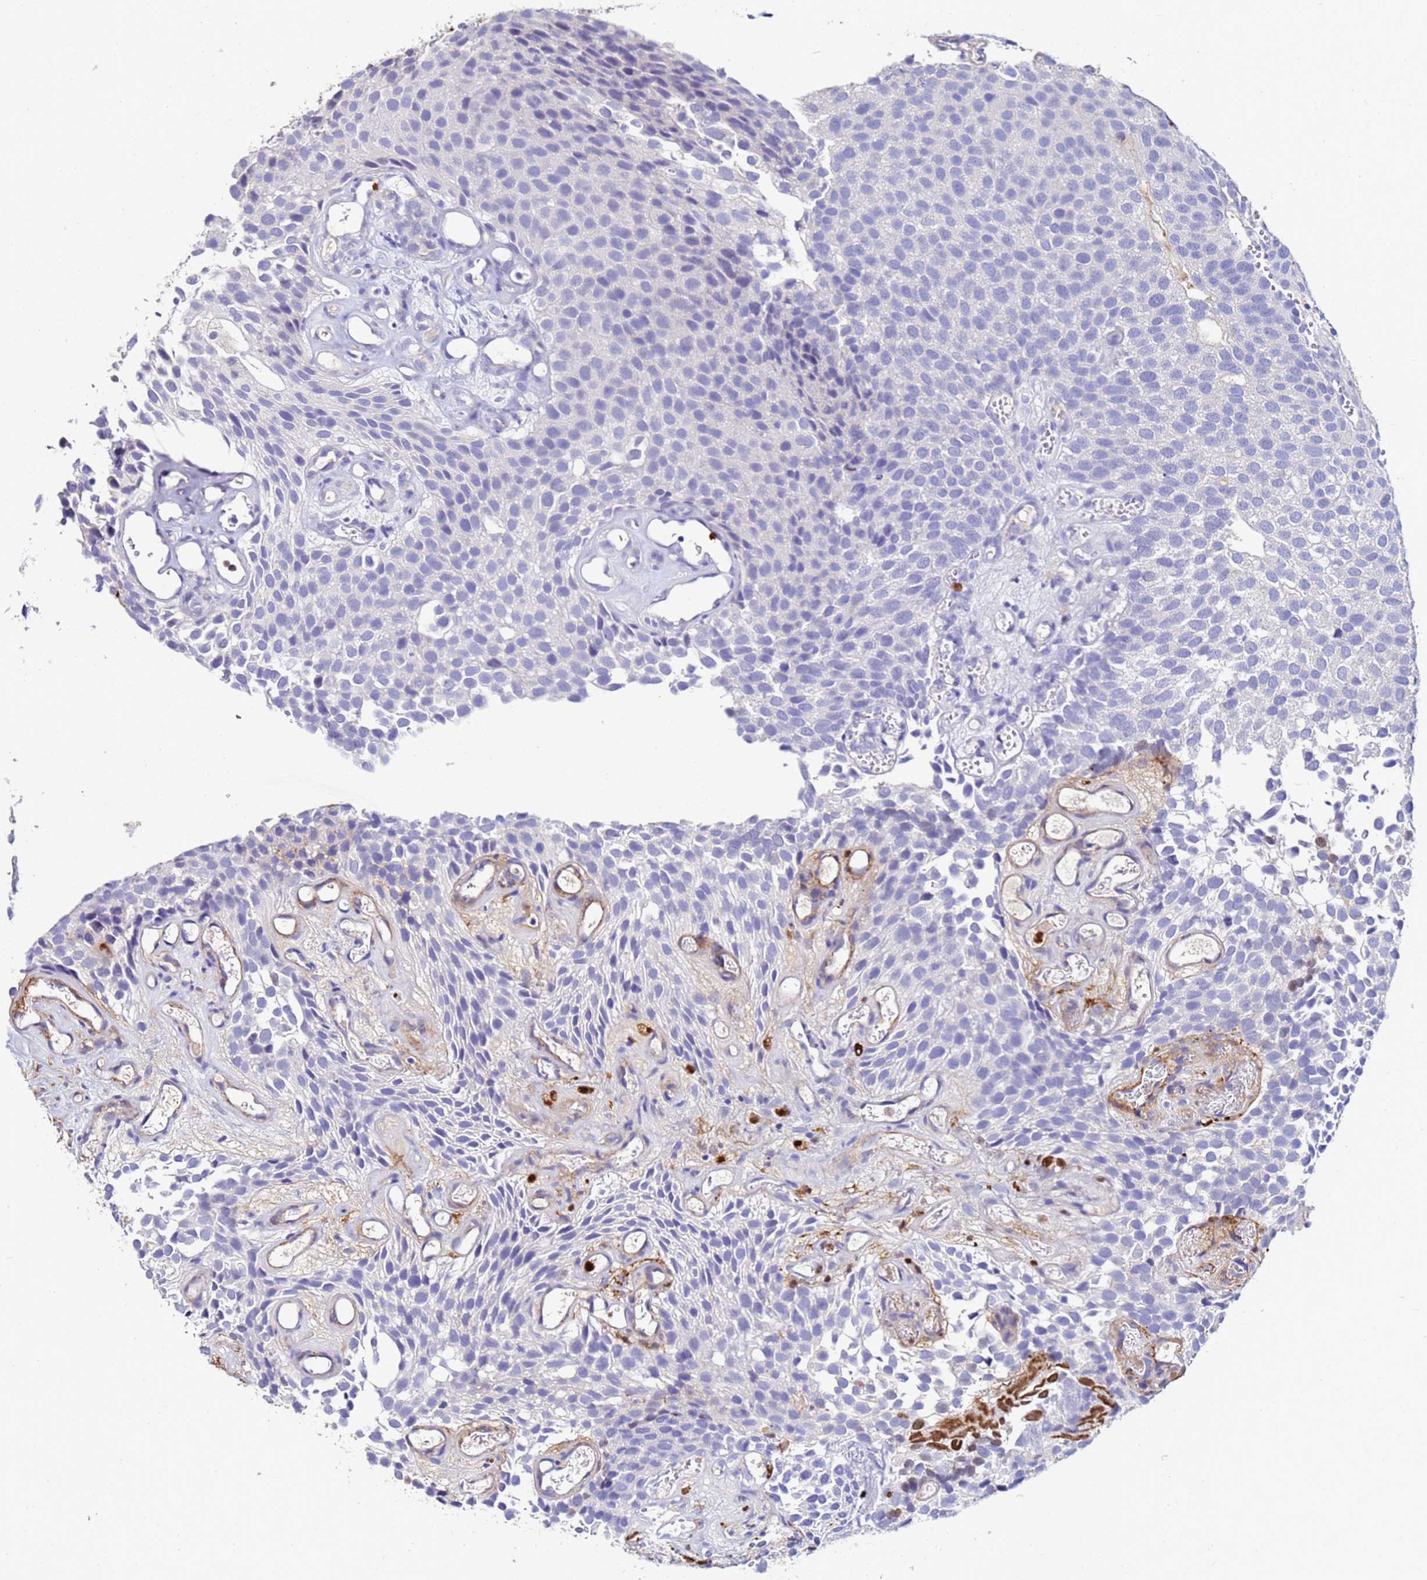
{"staining": {"intensity": "negative", "quantity": "none", "location": "none"}, "tissue": "urothelial cancer", "cell_type": "Tumor cells", "image_type": "cancer", "snomed": [{"axis": "morphology", "description": "Urothelial carcinoma, Low grade"}, {"axis": "topography", "description": "Urinary bladder"}], "caption": "Photomicrograph shows no protein expression in tumor cells of low-grade urothelial carcinoma tissue.", "gene": "TUBAL3", "patient": {"sex": "male", "age": 89}}